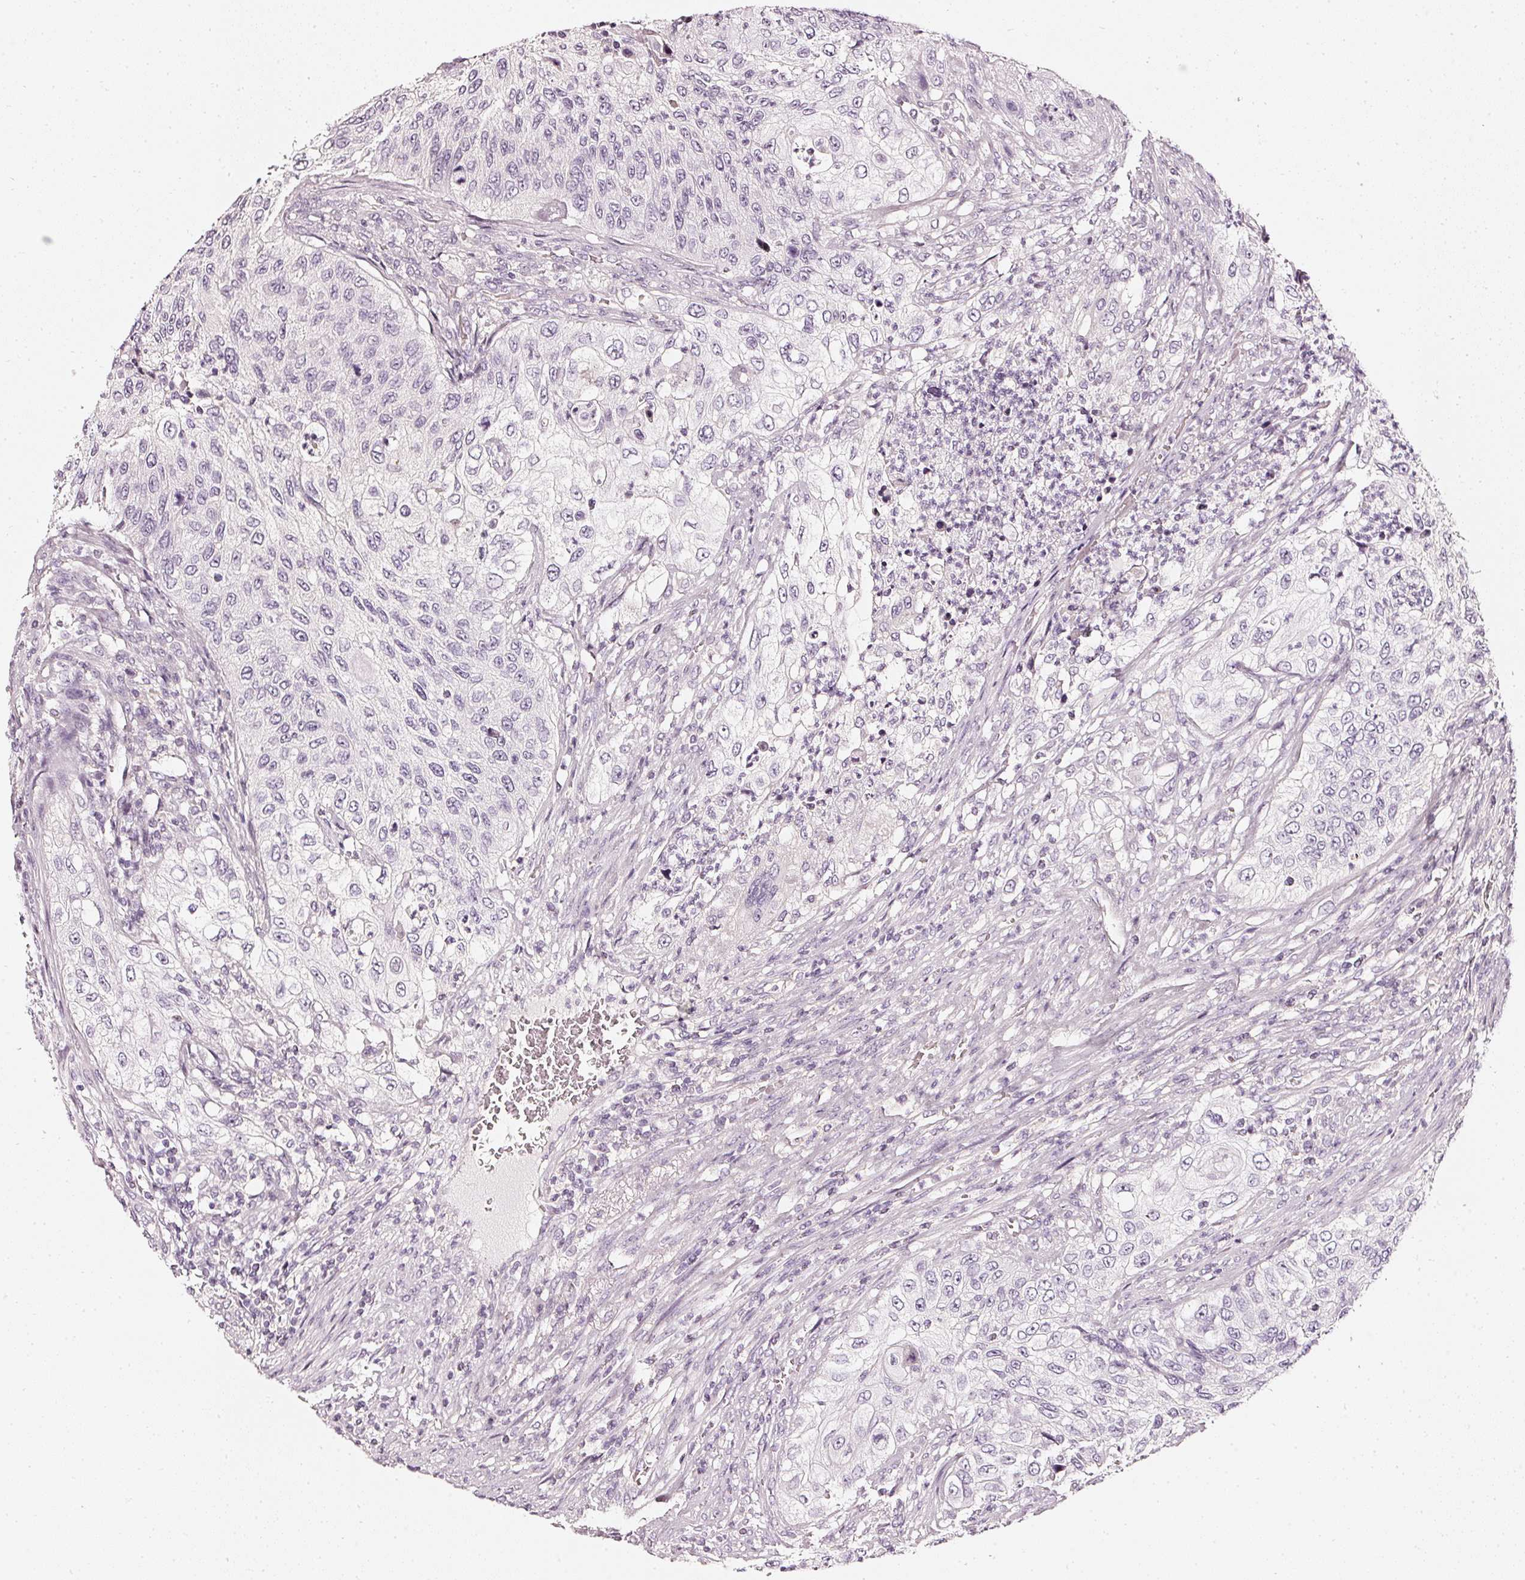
{"staining": {"intensity": "negative", "quantity": "none", "location": "none"}, "tissue": "urothelial cancer", "cell_type": "Tumor cells", "image_type": "cancer", "snomed": [{"axis": "morphology", "description": "Urothelial carcinoma, High grade"}, {"axis": "topography", "description": "Urinary bladder"}], "caption": "Urothelial carcinoma (high-grade) was stained to show a protein in brown. There is no significant positivity in tumor cells.", "gene": "CNP", "patient": {"sex": "female", "age": 60}}